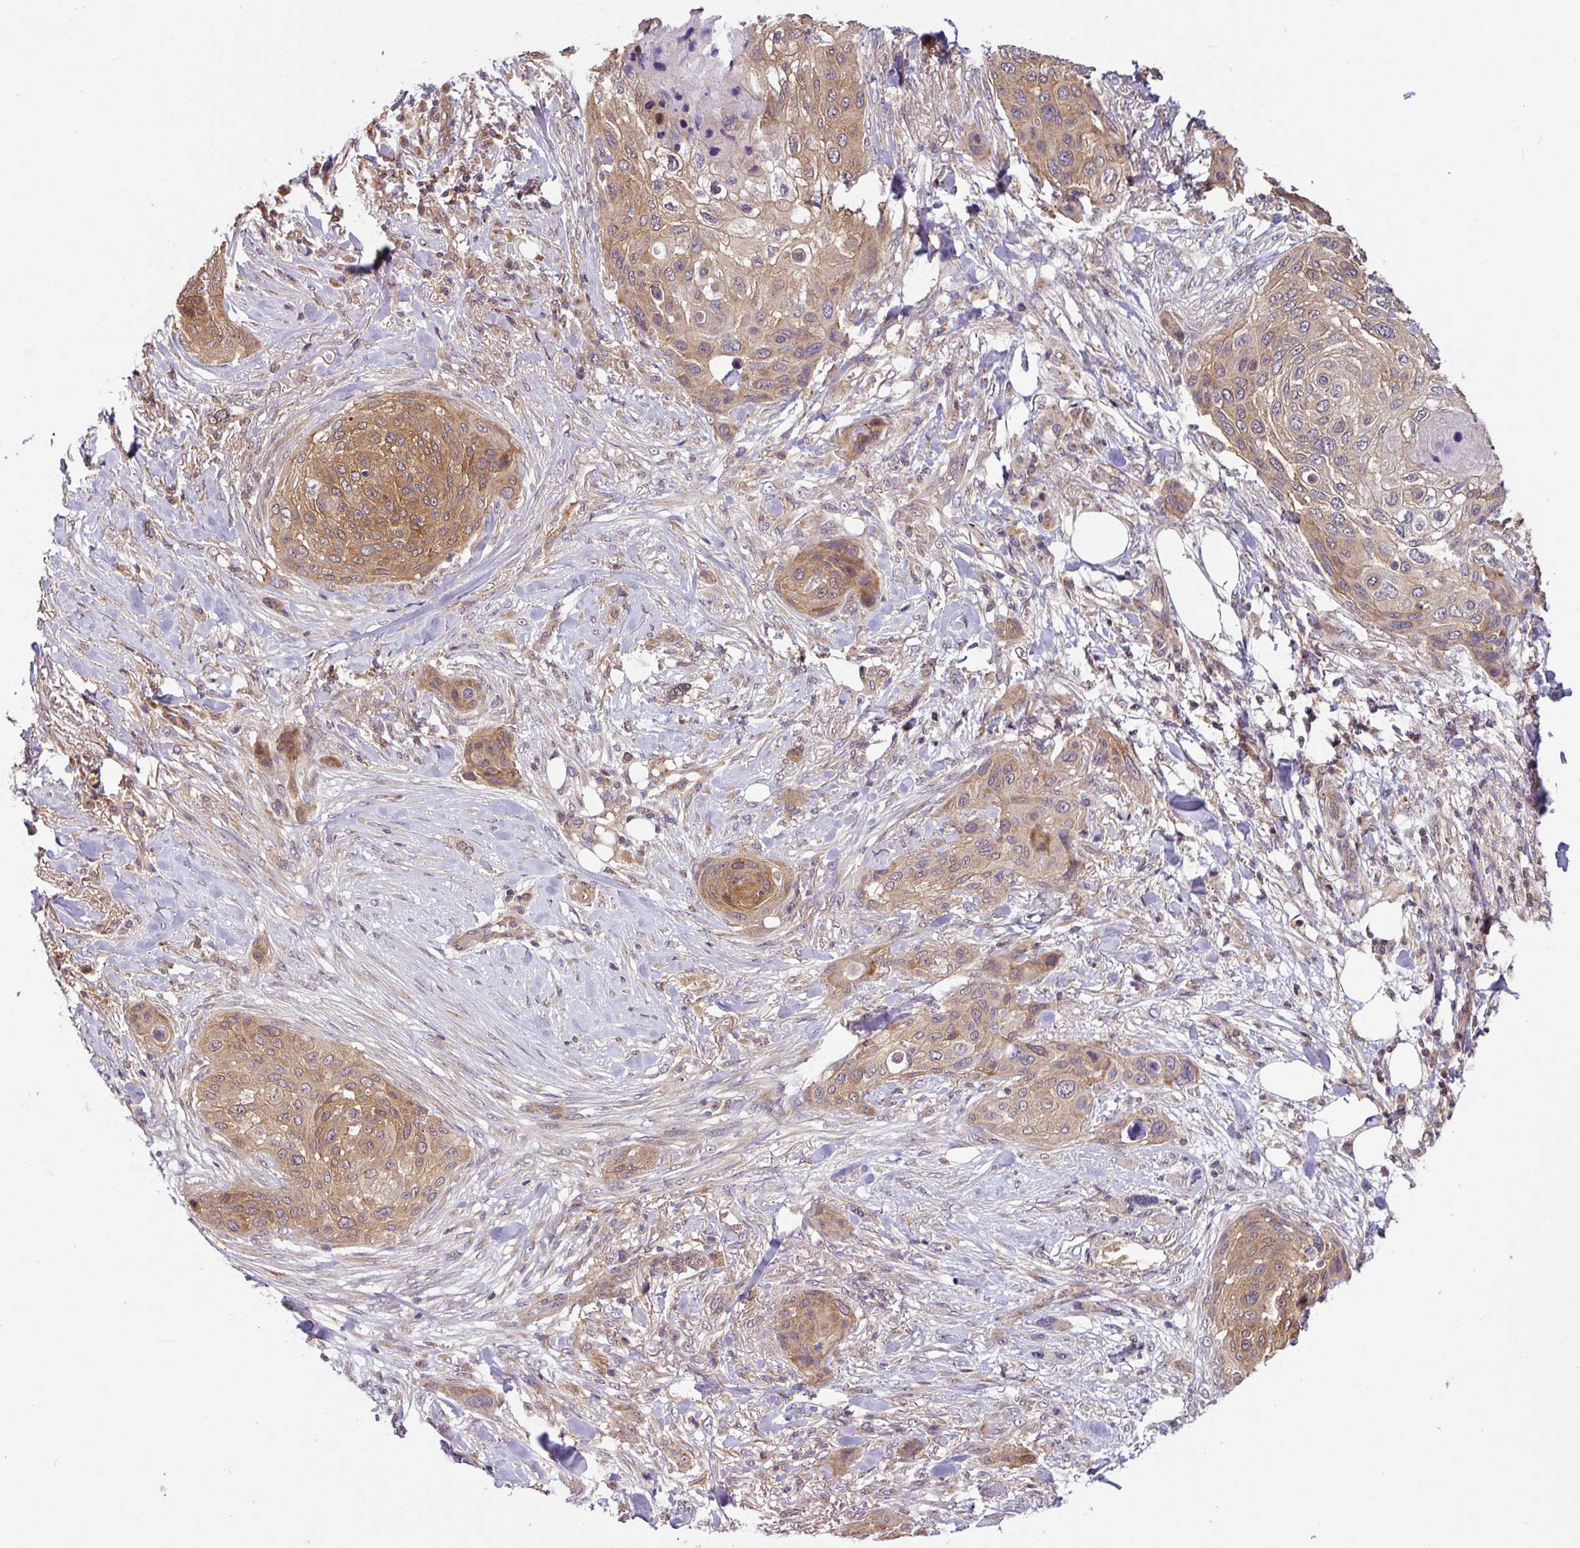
{"staining": {"intensity": "moderate", "quantity": ">75%", "location": "cytoplasmic/membranous"}, "tissue": "skin cancer", "cell_type": "Tumor cells", "image_type": "cancer", "snomed": [{"axis": "morphology", "description": "Squamous cell carcinoma, NOS"}, {"axis": "topography", "description": "Skin"}], "caption": "An IHC photomicrograph of tumor tissue is shown. Protein staining in brown shows moderate cytoplasmic/membranous positivity in skin cancer within tumor cells.", "gene": "SHB", "patient": {"sex": "female", "age": 87}}